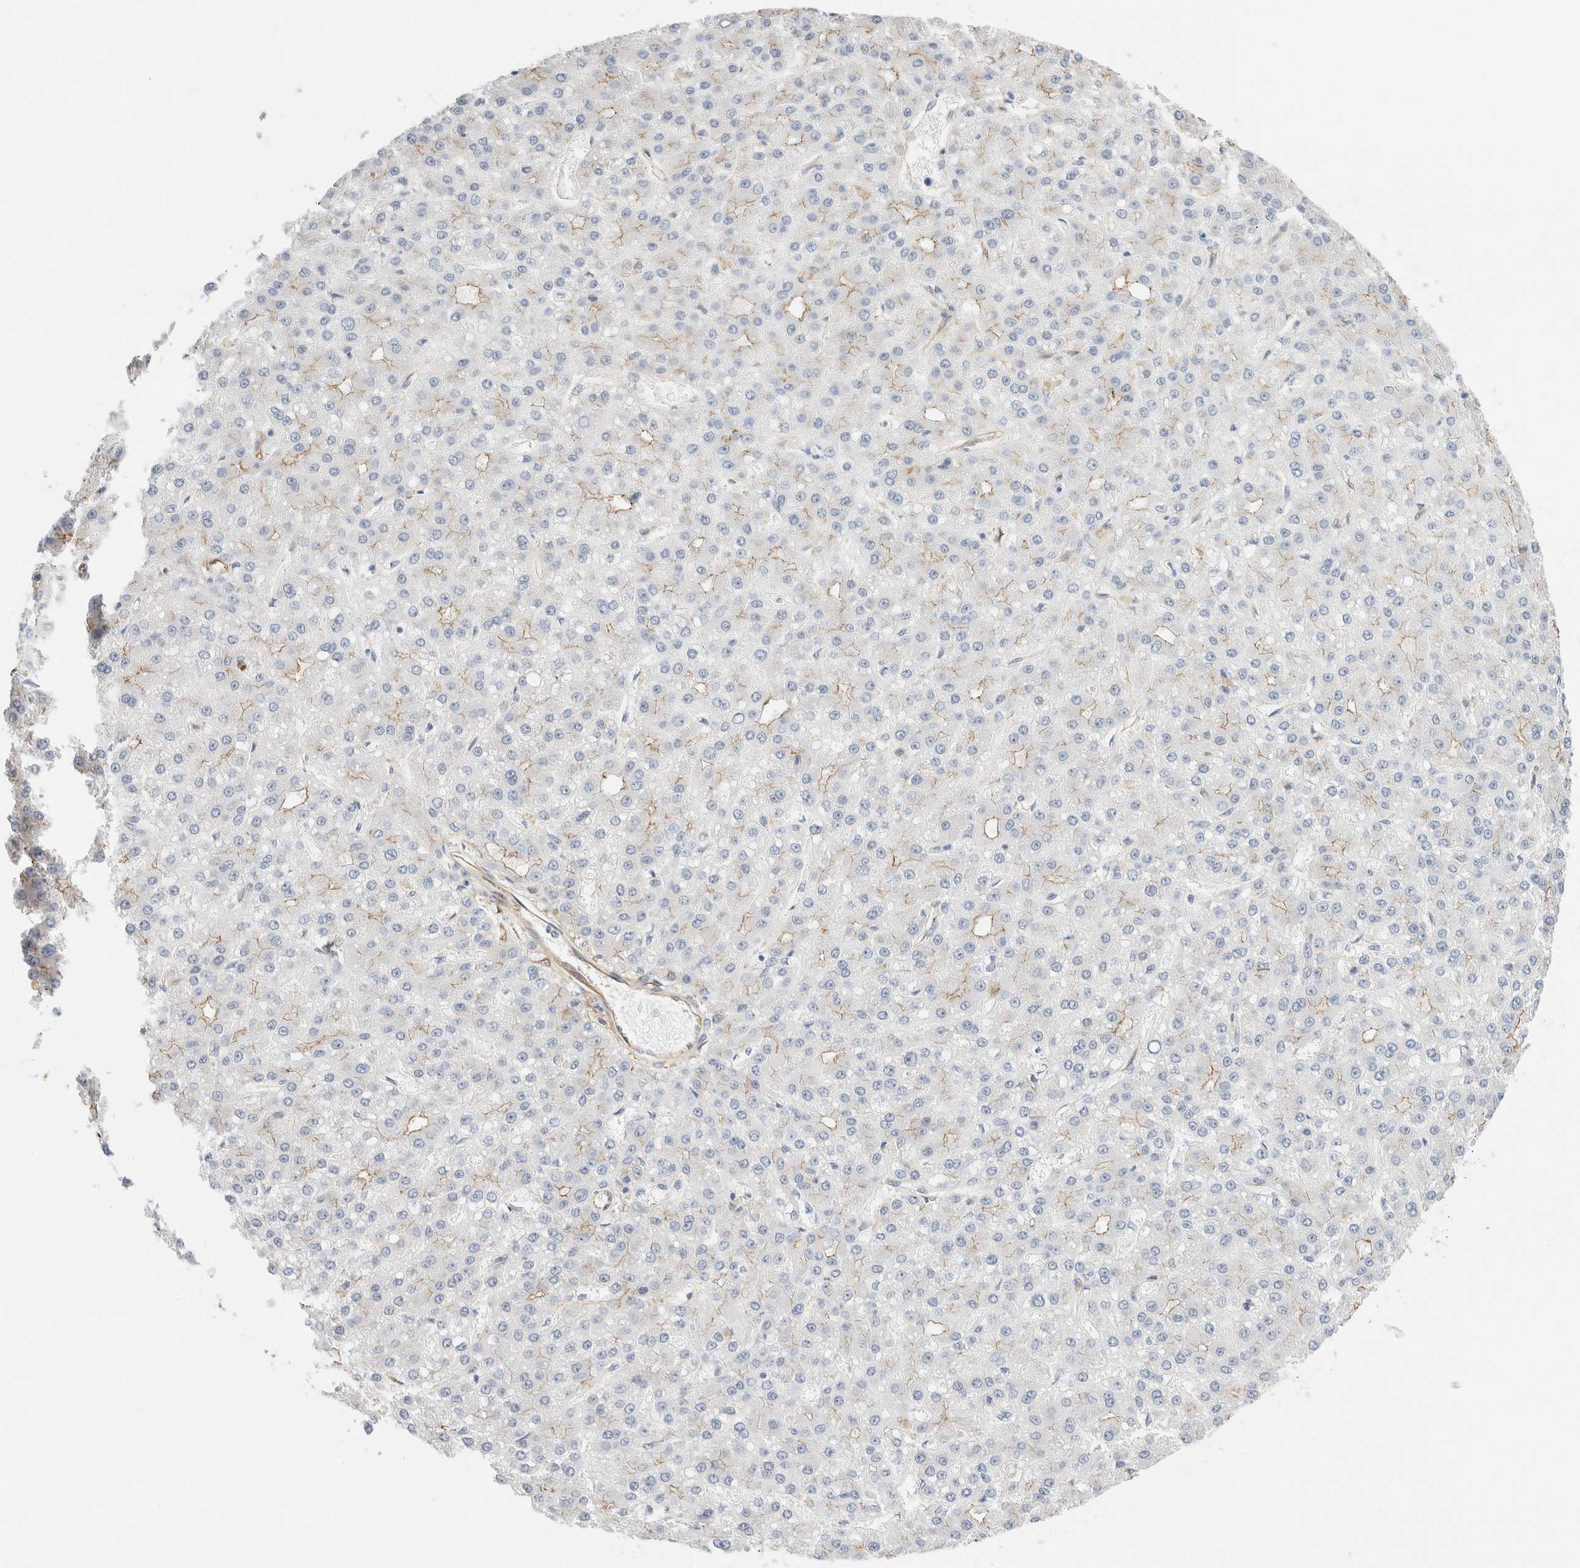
{"staining": {"intensity": "weak", "quantity": "<25%", "location": "cytoplasmic/membranous"}, "tissue": "liver cancer", "cell_type": "Tumor cells", "image_type": "cancer", "snomed": [{"axis": "morphology", "description": "Carcinoma, Hepatocellular, NOS"}, {"axis": "topography", "description": "Liver"}], "caption": "Liver hepatocellular carcinoma was stained to show a protein in brown. There is no significant staining in tumor cells.", "gene": "LMCD1", "patient": {"sex": "male", "age": 67}}